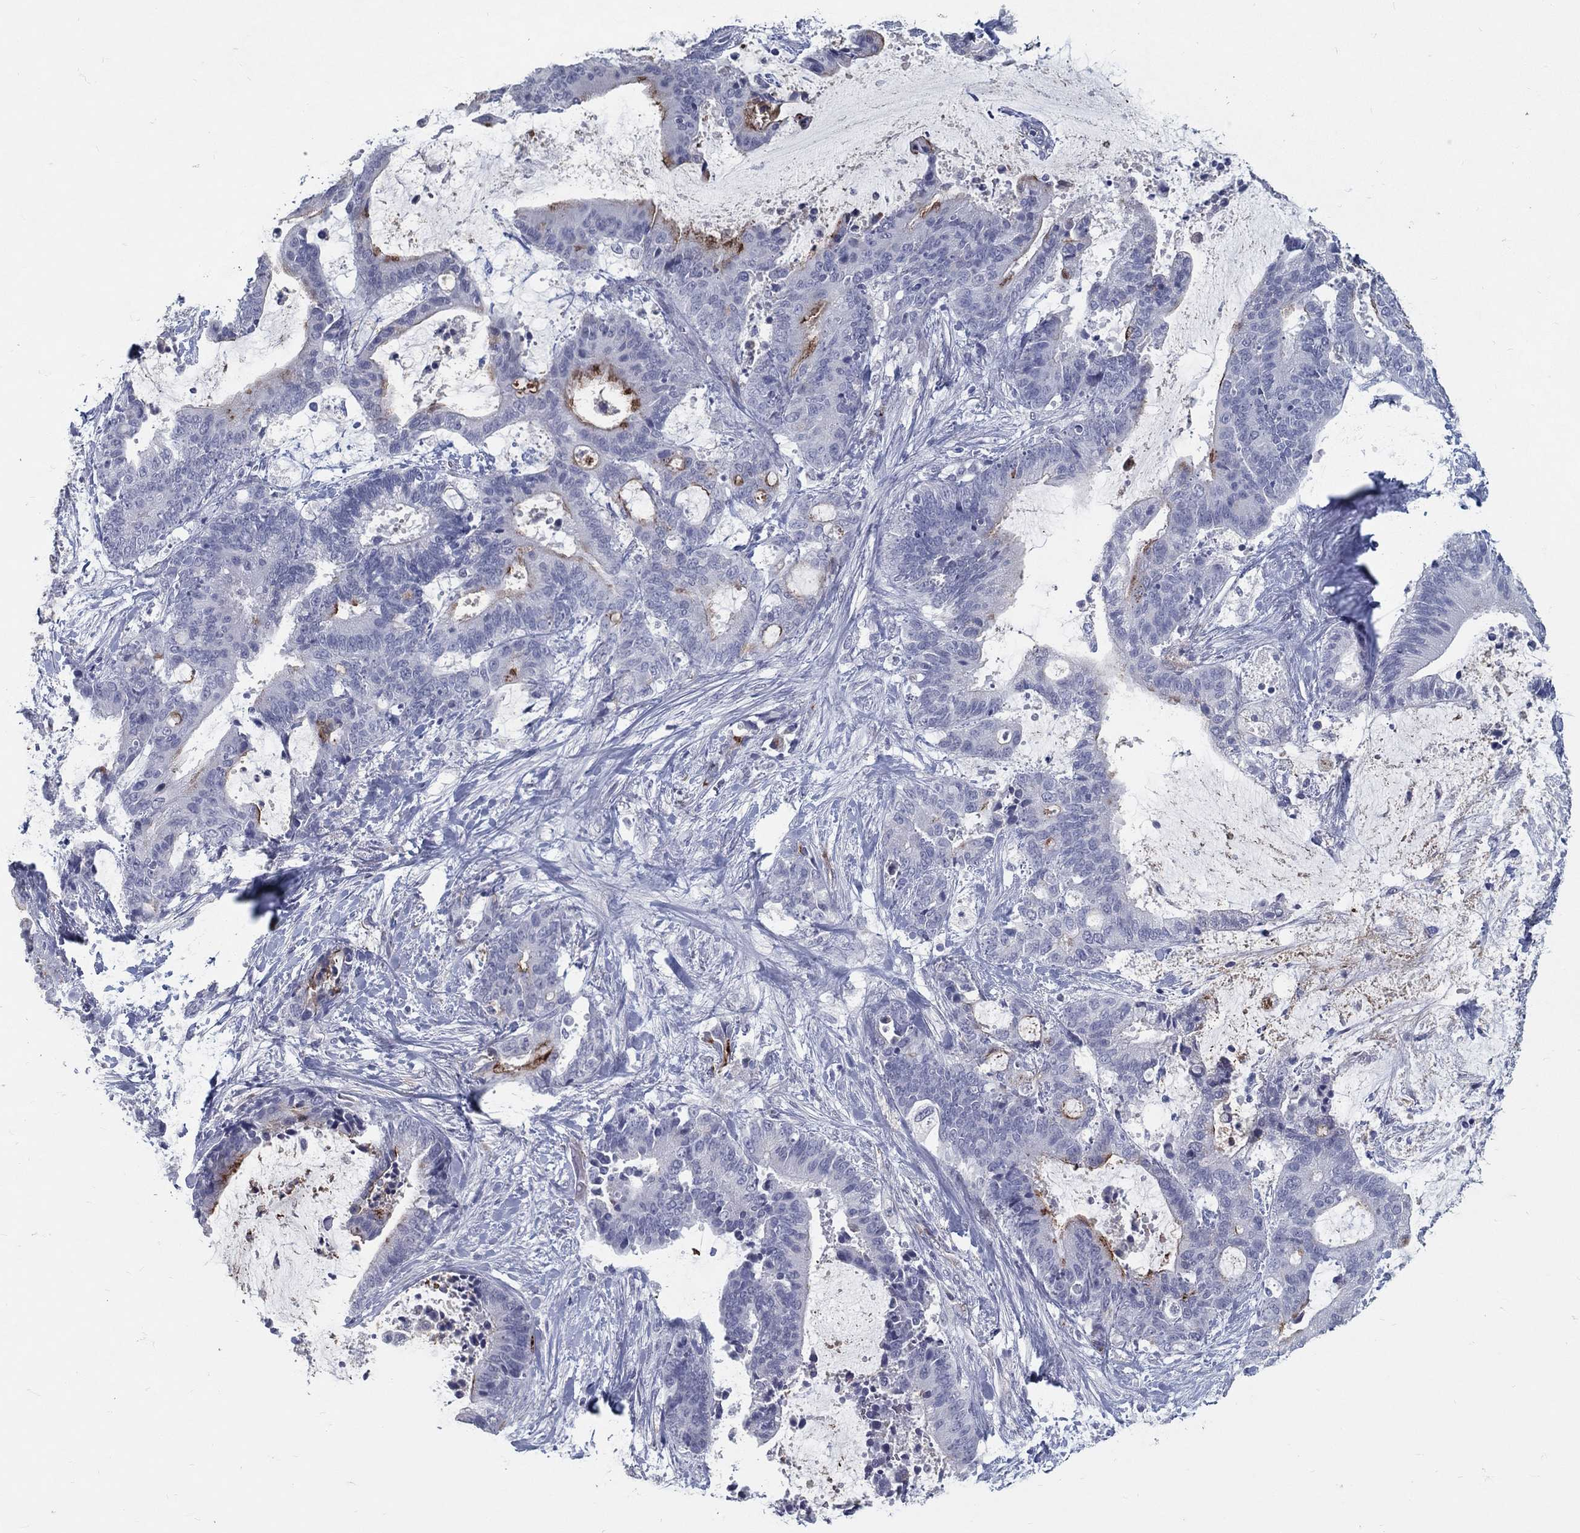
{"staining": {"intensity": "moderate", "quantity": "<25%", "location": "cytoplasmic/membranous"}, "tissue": "liver cancer", "cell_type": "Tumor cells", "image_type": "cancer", "snomed": [{"axis": "morphology", "description": "Cholangiocarcinoma"}, {"axis": "topography", "description": "Liver"}], "caption": "Brown immunohistochemical staining in liver cancer (cholangiocarcinoma) displays moderate cytoplasmic/membranous positivity in approximately <25% of tumor cells. (DAB IHC, brown staining for protein, blue staining for nuclei).", "gene": "ACE2", "patient": {"sex": "female", "age": 73}}